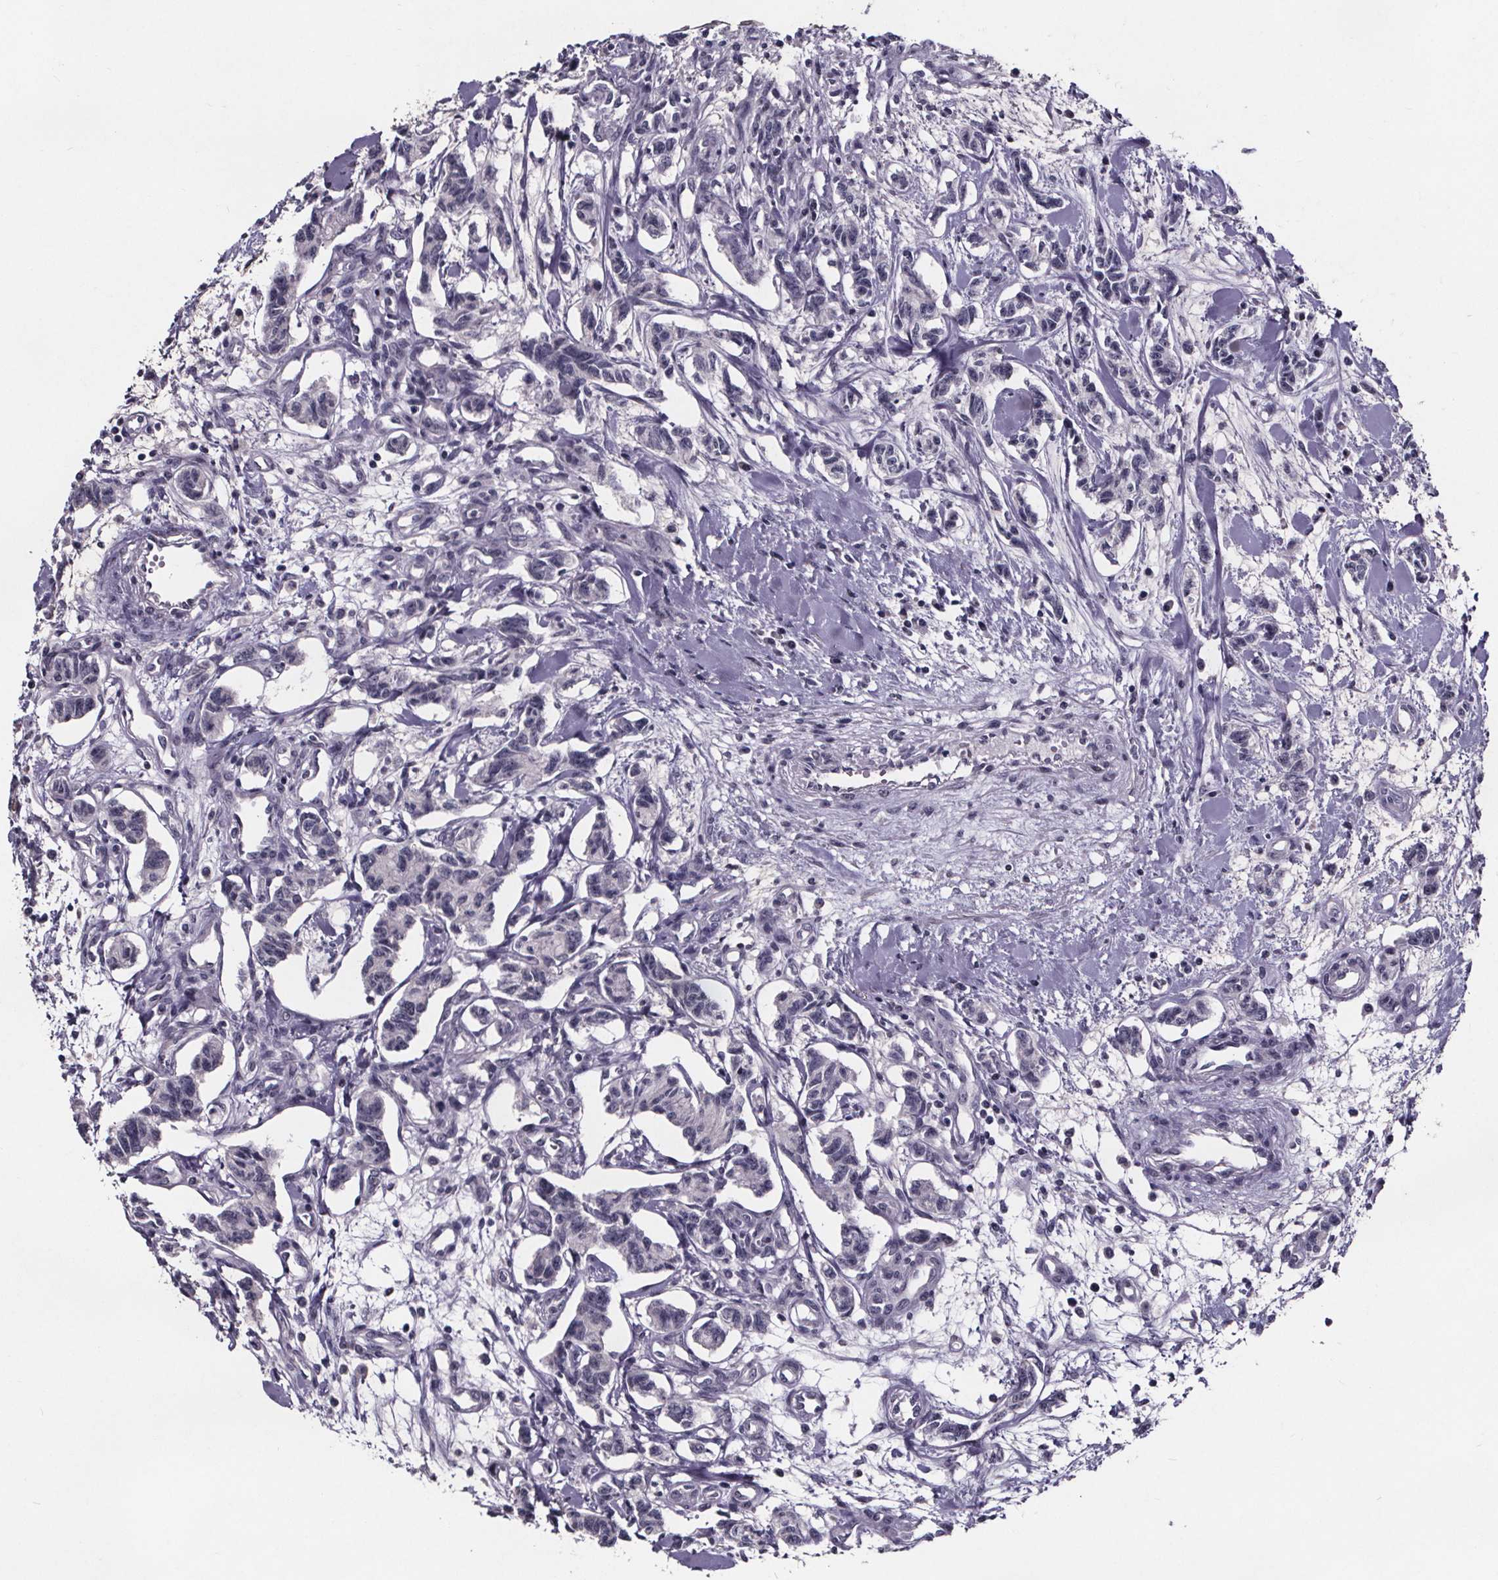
{"staining": {"intensity": "negative", "quantity": "none", "location": "none"}, "tissue": "carcinoid", "cell_type": "Tumor cells", "image_type": "cancer", "snomed": [{"axis": "morphology", "description": "Carcinoid, malignant, NOS"}, {"axis": "topography", "description": "Kidney"}], "caption": "DAB (3,3'-diaminobenzidine) immunohistochemical staining of carcinoid (malignant) demonstrates no significant expression in tumor cells.", "gene": "AR", "patient": {"sex": "female", "age": 41}}